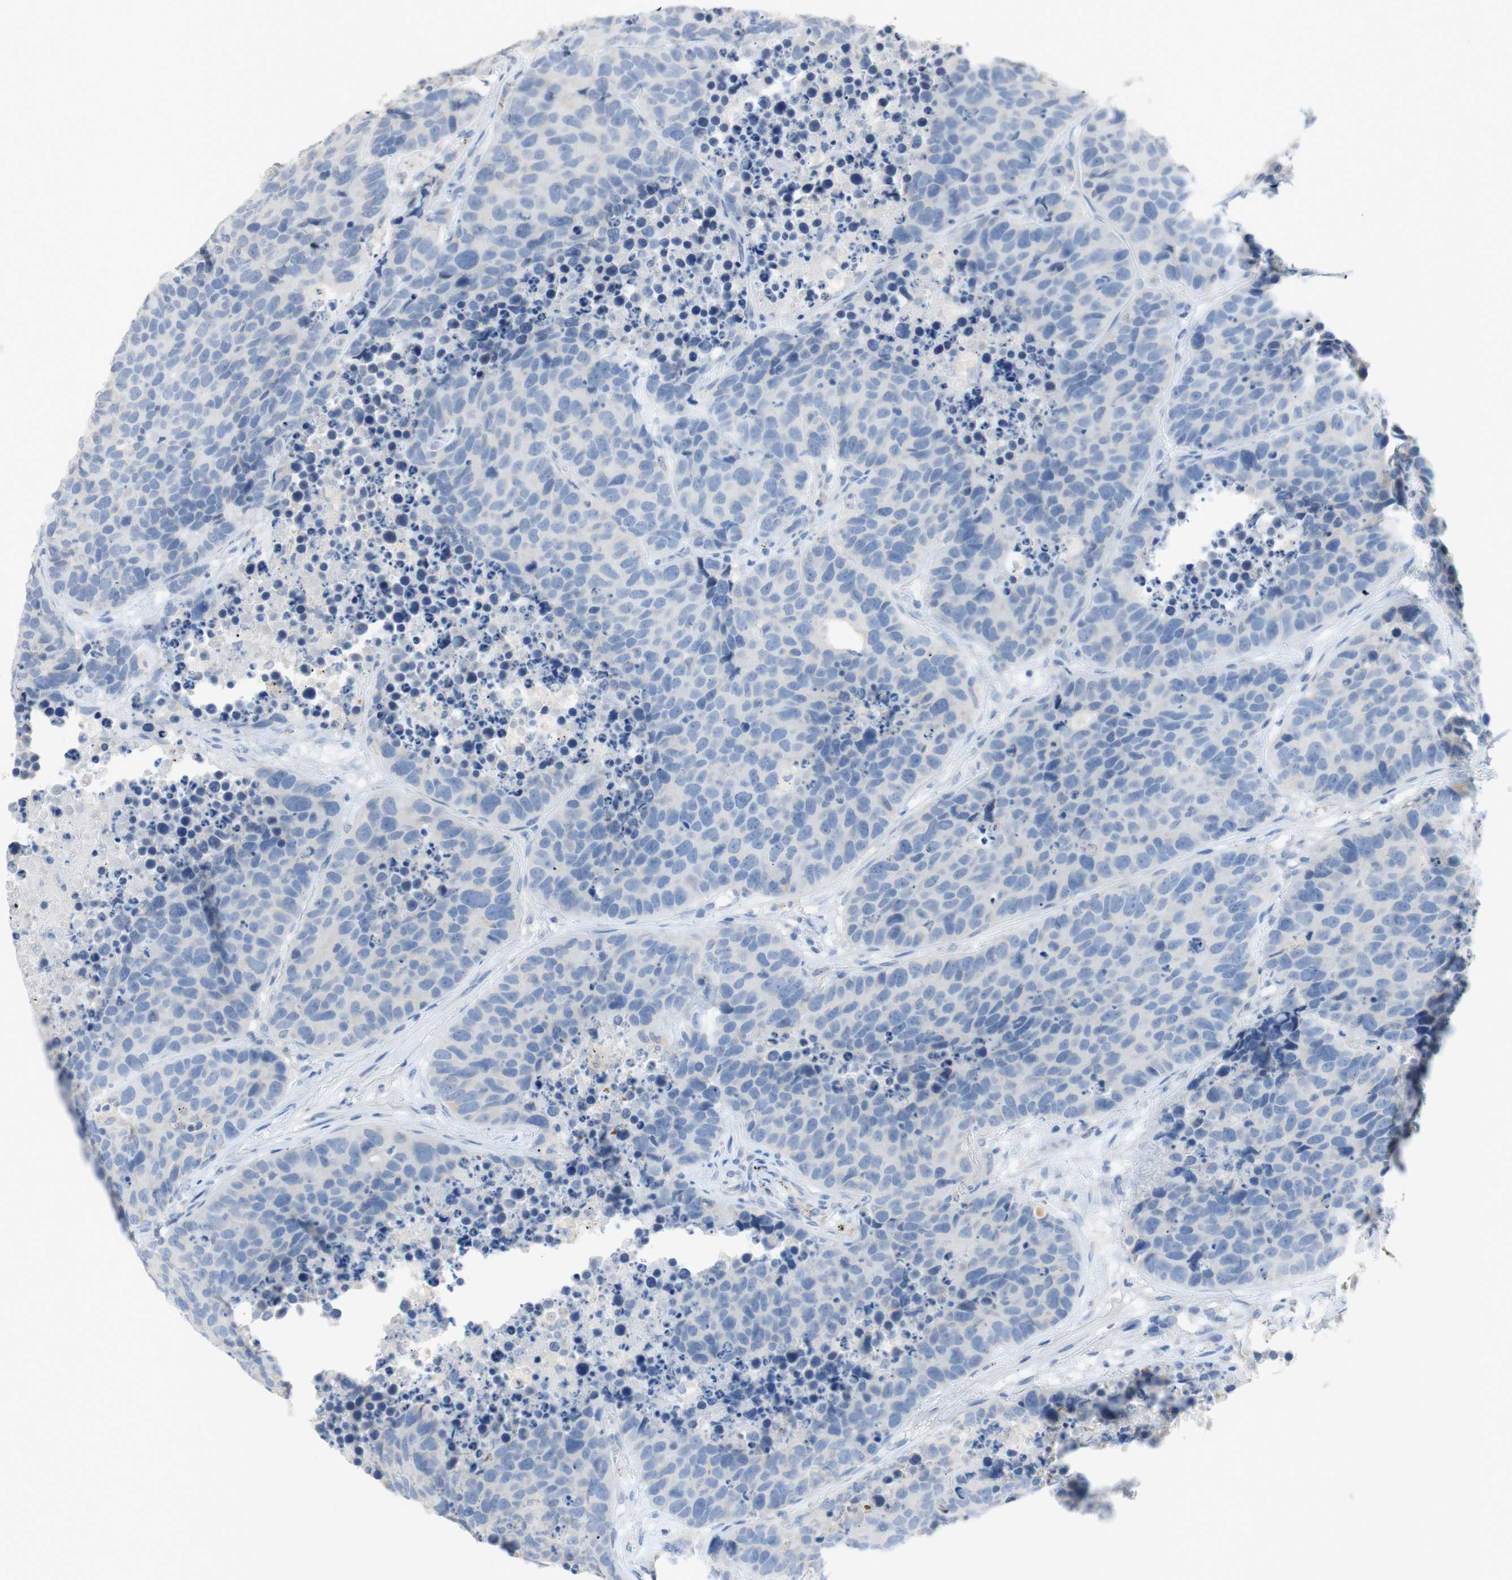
{"staining": {"intensity": "negative", "quantity": "none", "location": "none"}, "tissue": "carcinoid", "cell_type": "Tumor cells", "image_type": "cancer", "snomed": [{"axis": "morphology", "description": "Carcinoid, malignant, NOS"}, {"axis": "topography", "description": "Lung"}], "caption": "This is an immunohistochemistry histopathology image of carcinoid. There is no positivity in tumor cells.", "gene": "EPO", "patient": {"sex": "male", "age": 60}}